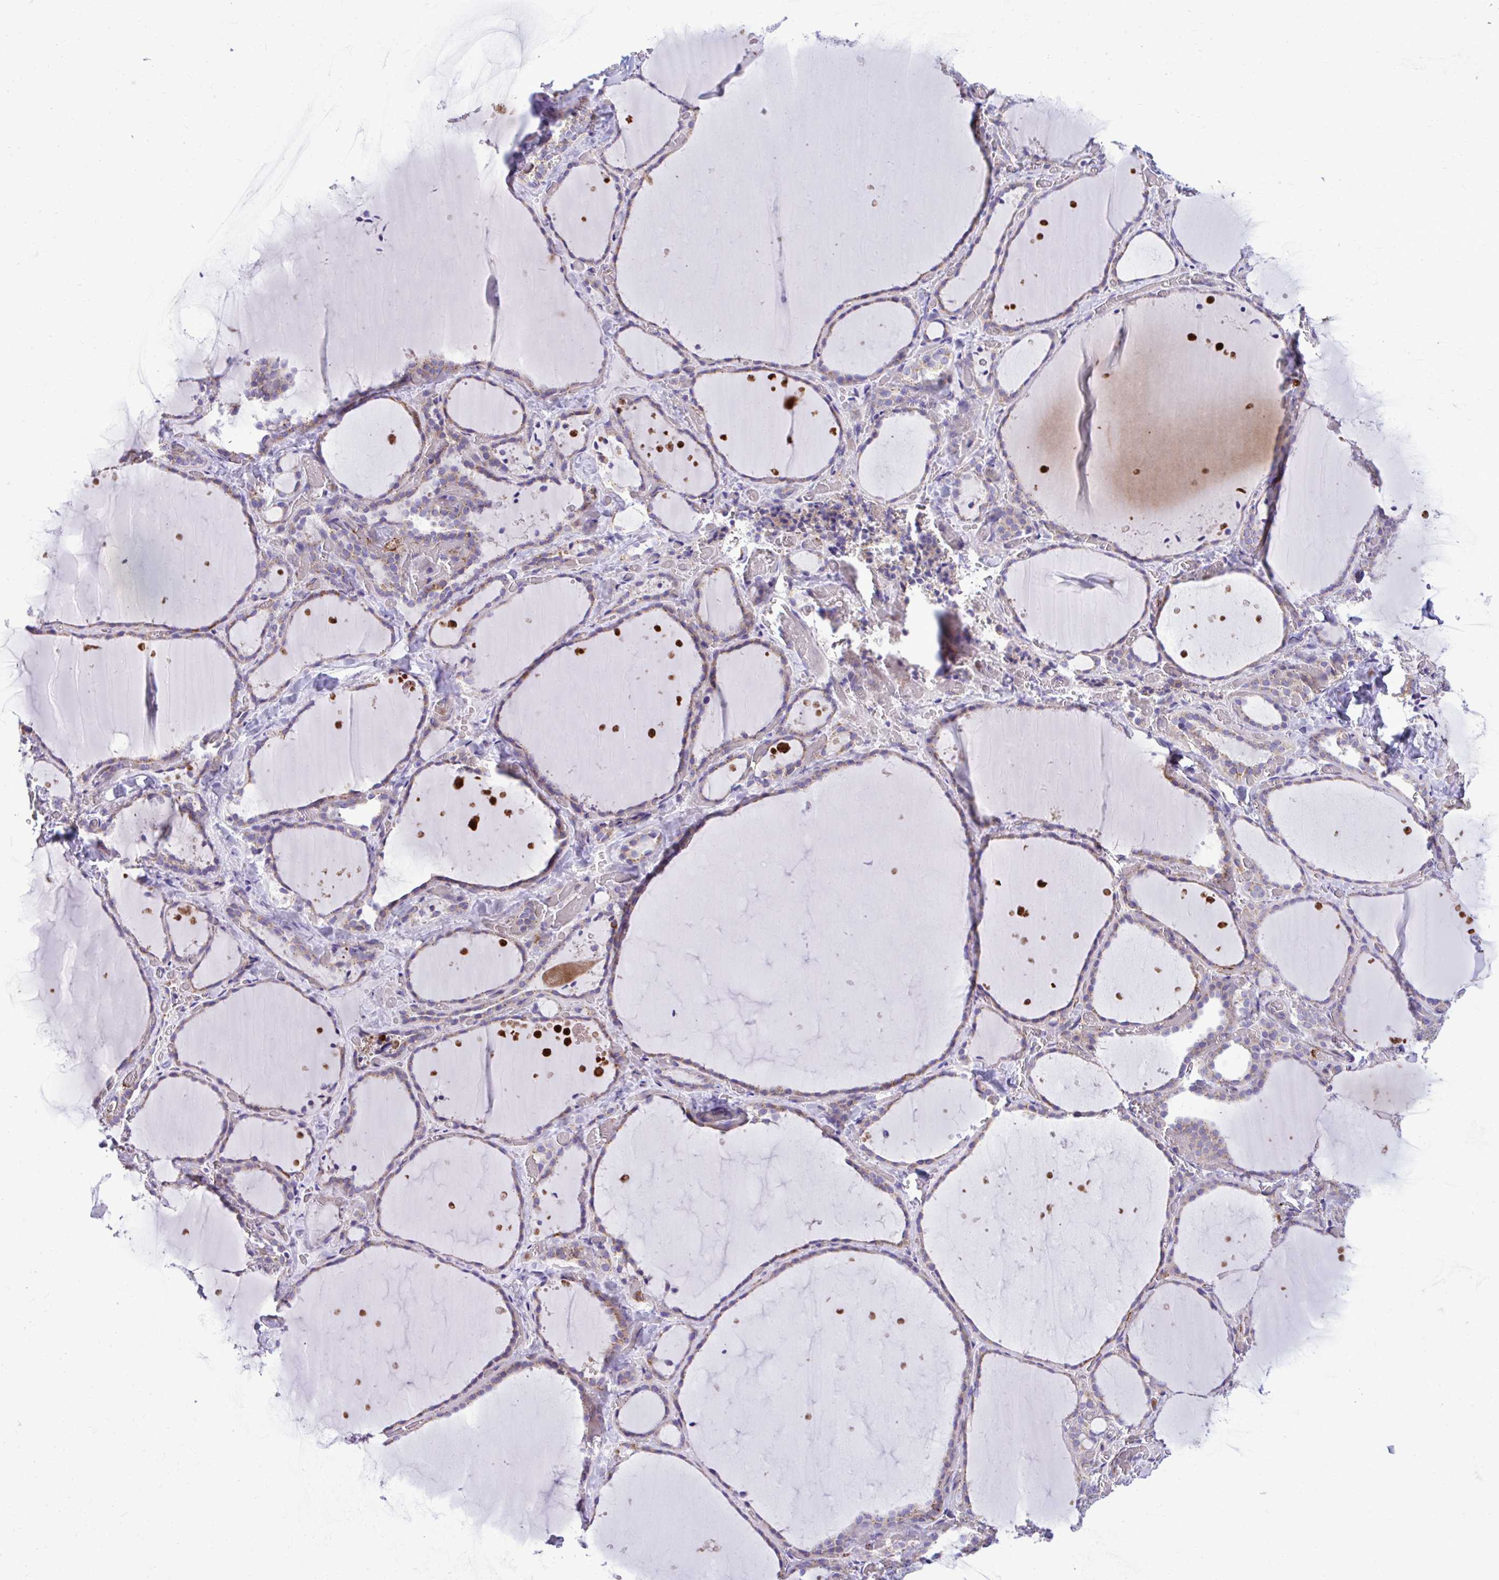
{"staining": {"intensity": "moderate", "quantity": "25%-75%", "location": "cytoplasmic/membranous"}, "tissue": "thyroid gland", "cell_type": "Glandular cells", "image_type": "normal", "snomed": [{"axis": "morphology", "description": "Normal tissue, NOS"}, {"axis": "topography", "description": "Thyroid gland"}], "caption": "High-magnification brightfield microscopy of benign thyroid gland stained with DAB (3,3'-diaminobenzidine) (brown) and counterstained with hematoxylin (blue). glandular cells exhibit moderate cytoplasmic/membranous expression is identified in approximately25%-75% of cells.", "gene": "MRPS16", "patient": {"sex": "female", "age": 36}}